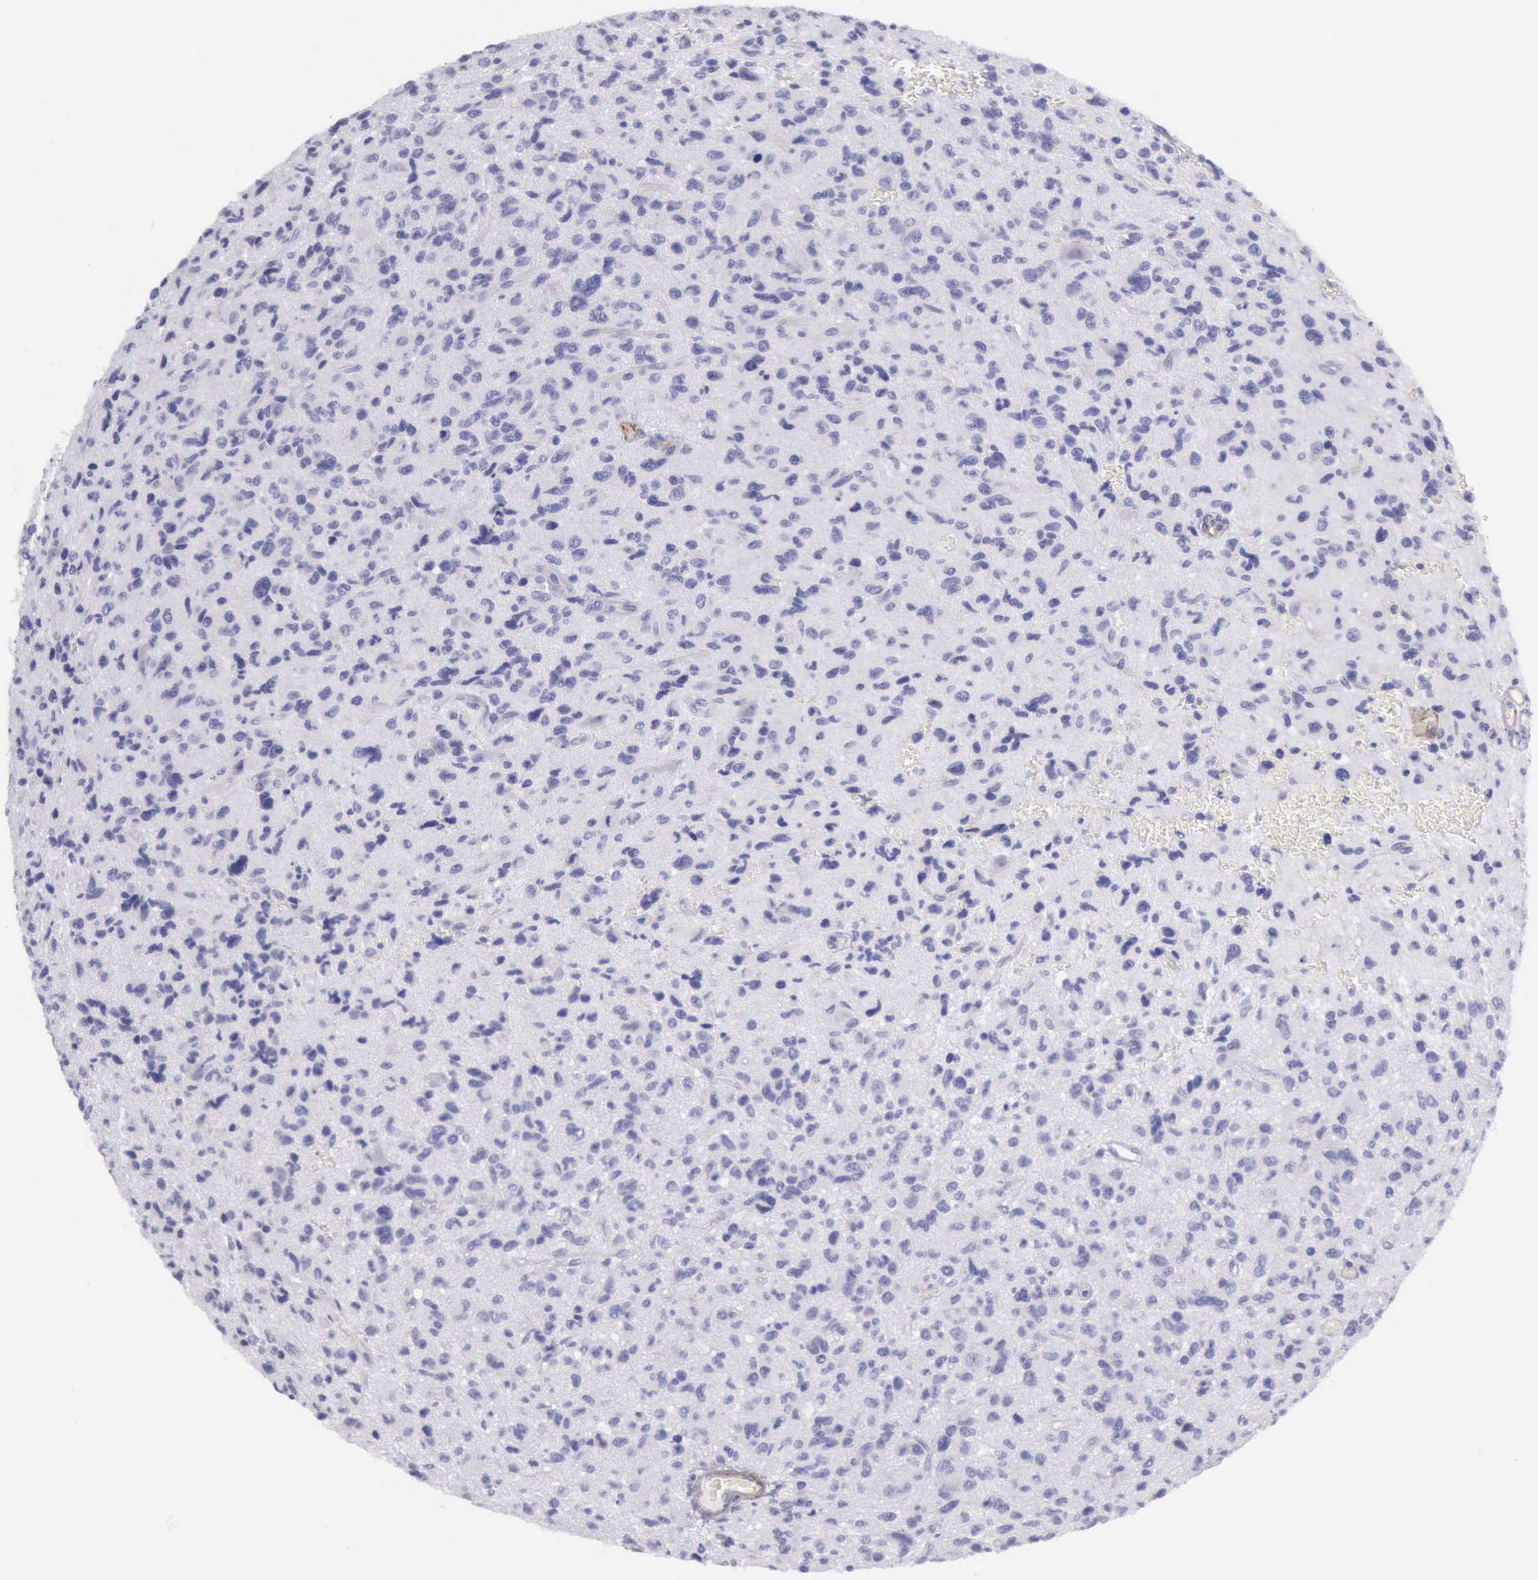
{"staining": {"intensity": "negative", "quantity": "none", "location": "none"}, "tissue": "glioma", "cell_type": "Tumor cells", "image_type": "cancer", "snomed": [{"axis": "morphology", "description": "Glioma, malignant, High grade"}, {"axis": "topography", "description": "Brain"}], "caption": "Micrograph shows no protein positivity in tumor cells of malignant glioma (high-grade) tissue.", "gene": "AOC3", "patient": {"sex": "female", "age": 60}}